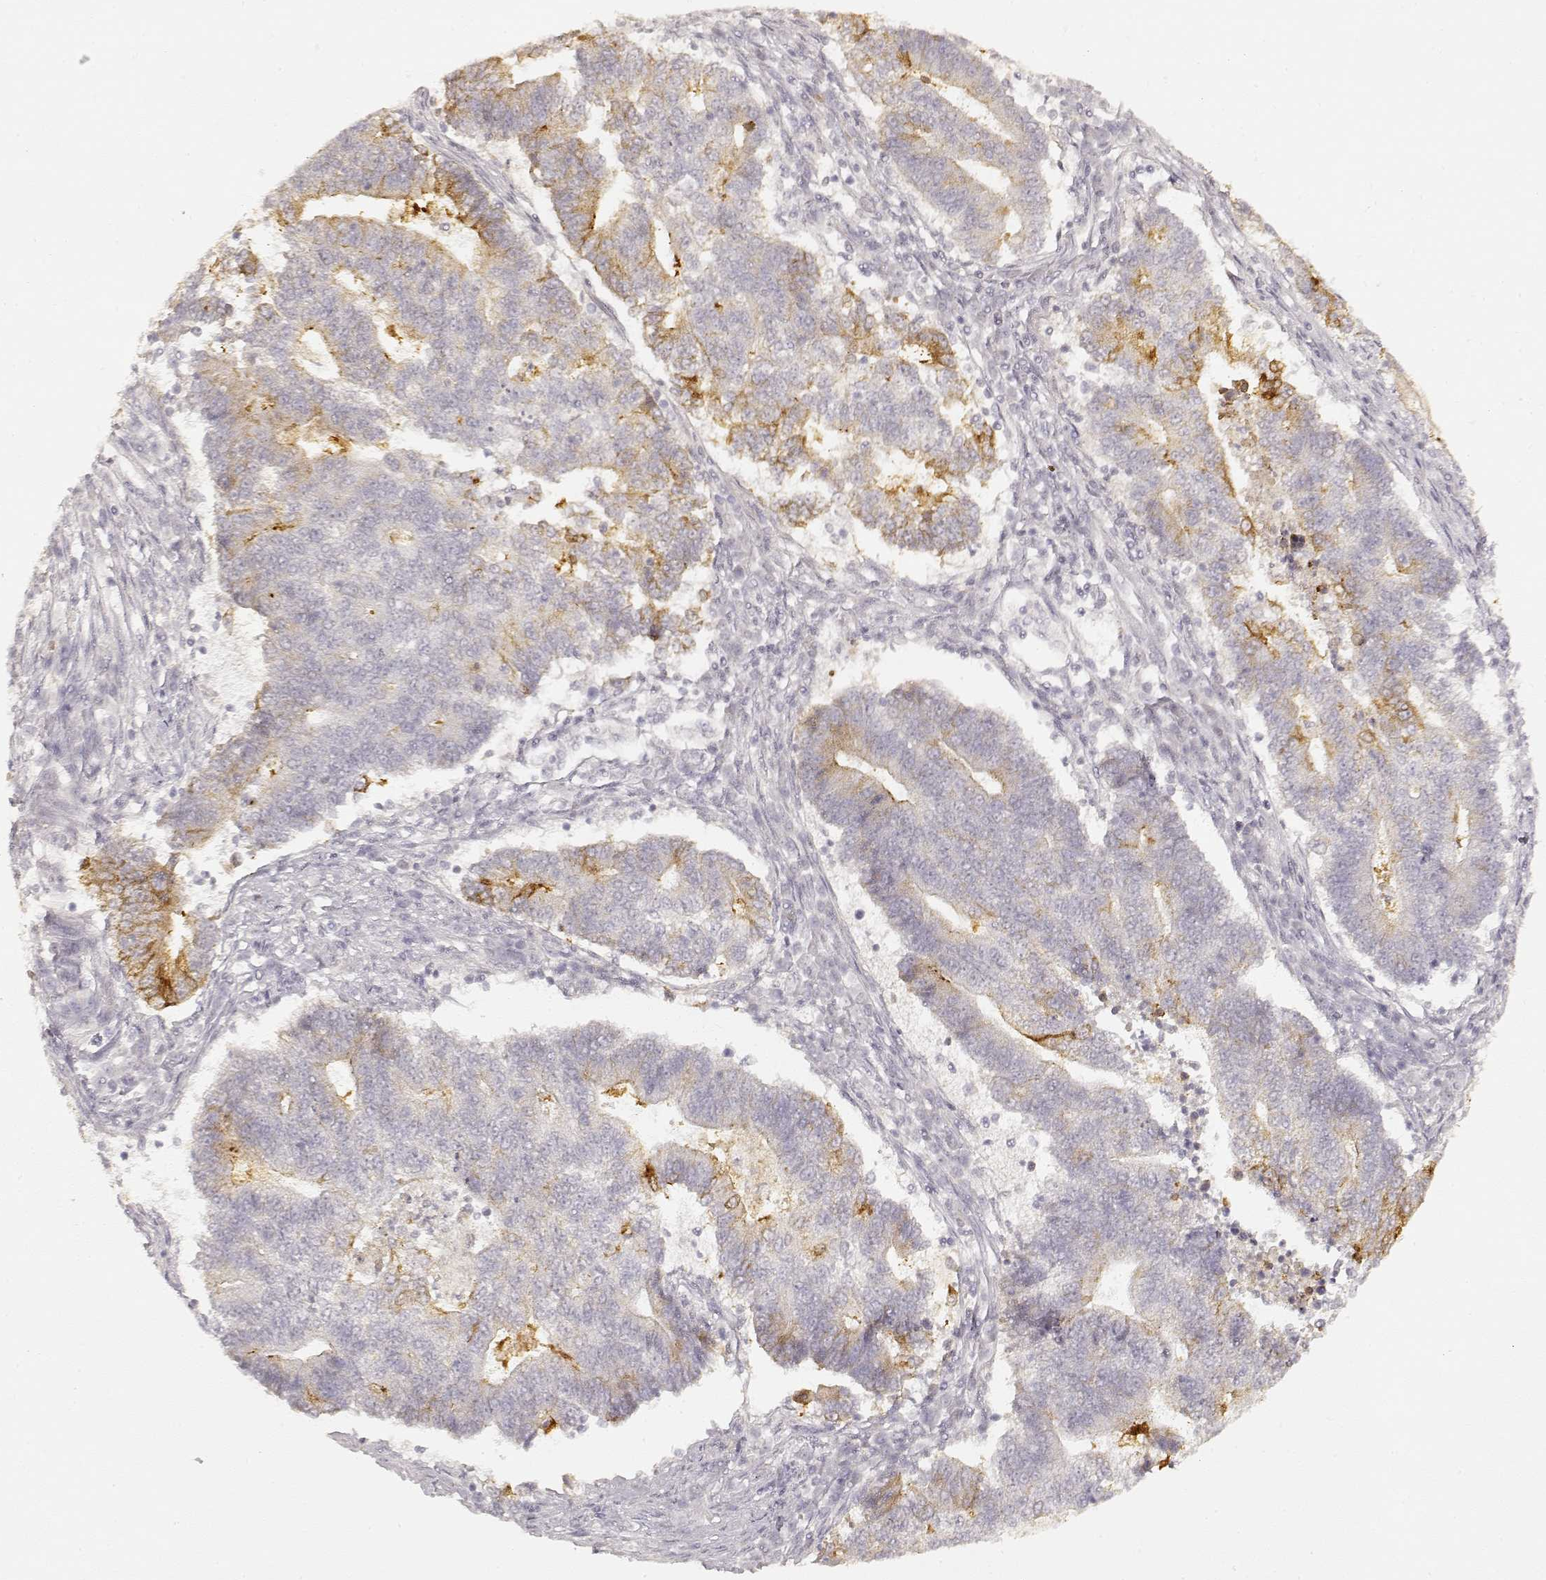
{"staining": {"intensity": "moderate", "quantity": "<25%", "location": "cytoplasmic/membranous"}, "tissue": "endometrial cancer", "cell_type": "Tumor cells", "image_type": "cancer", "snomed": [{"axis": "morphology", "description": "Adenocarcinoma, NOS"}, {"axis": "topography", "description": "Uterus"}, {"axis": "topography", "description": "Endometrium"}], "caption": "Protein staining of endometrial cancer tissue exhibits moderate cytoplasmic/membranous positivity in approximately <25% of tumor cells.", "gene": "LAMC2", "patient": {"sex": "female", "age": 54}}